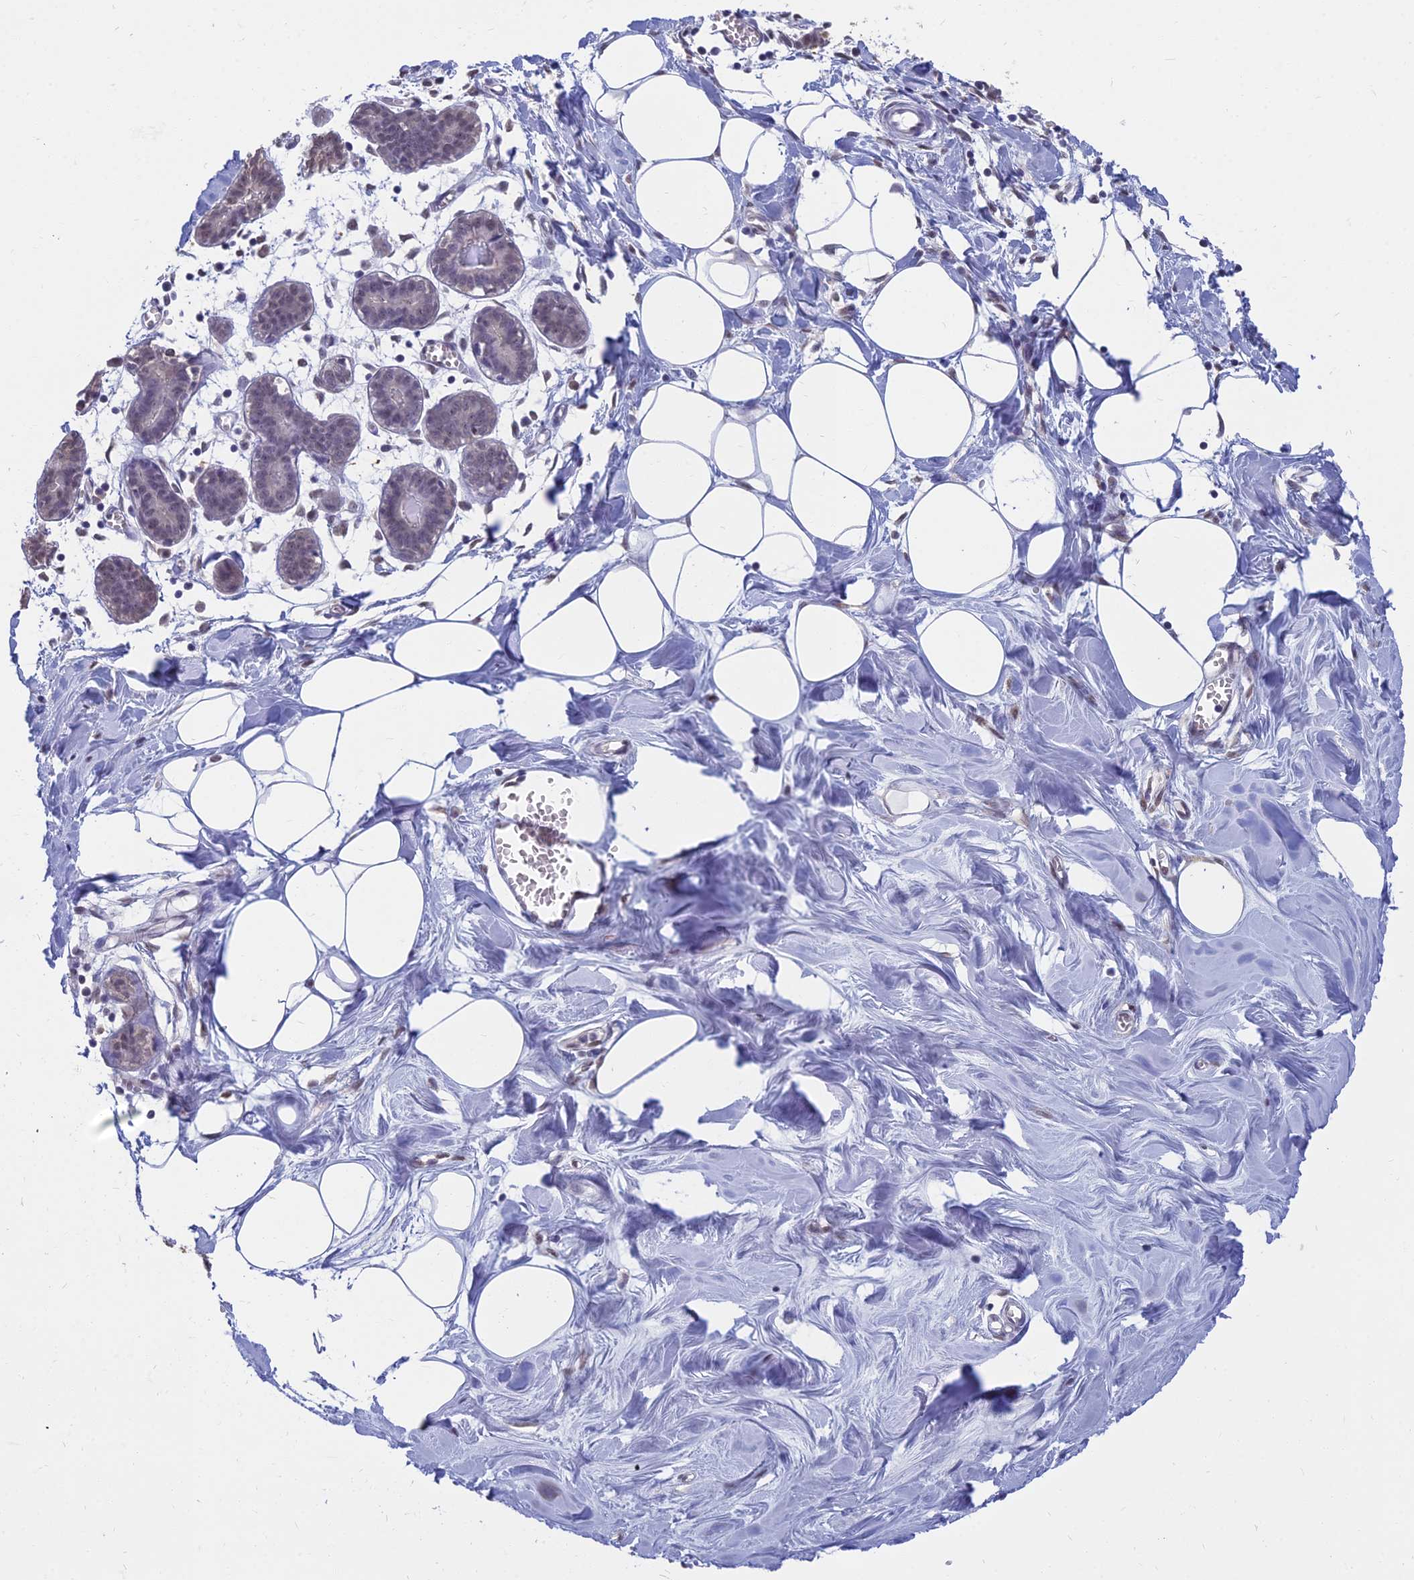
{"staining": {"intensity": "negative", "quantity": "none", "location": "none"}, "tissue": "breast", "cell_type": "Adipocytes", "image_type": "normal", "snomed": [{"axis": "morphology", "description": "Normal tissue, NOS"}, {"axis": "topography", "description": "Breast"}], "caption": "Adipocytes show no significant protein expression in benign breast.", "gene": "SRSF7", "patient": {"sex": "female", "age": 27}}